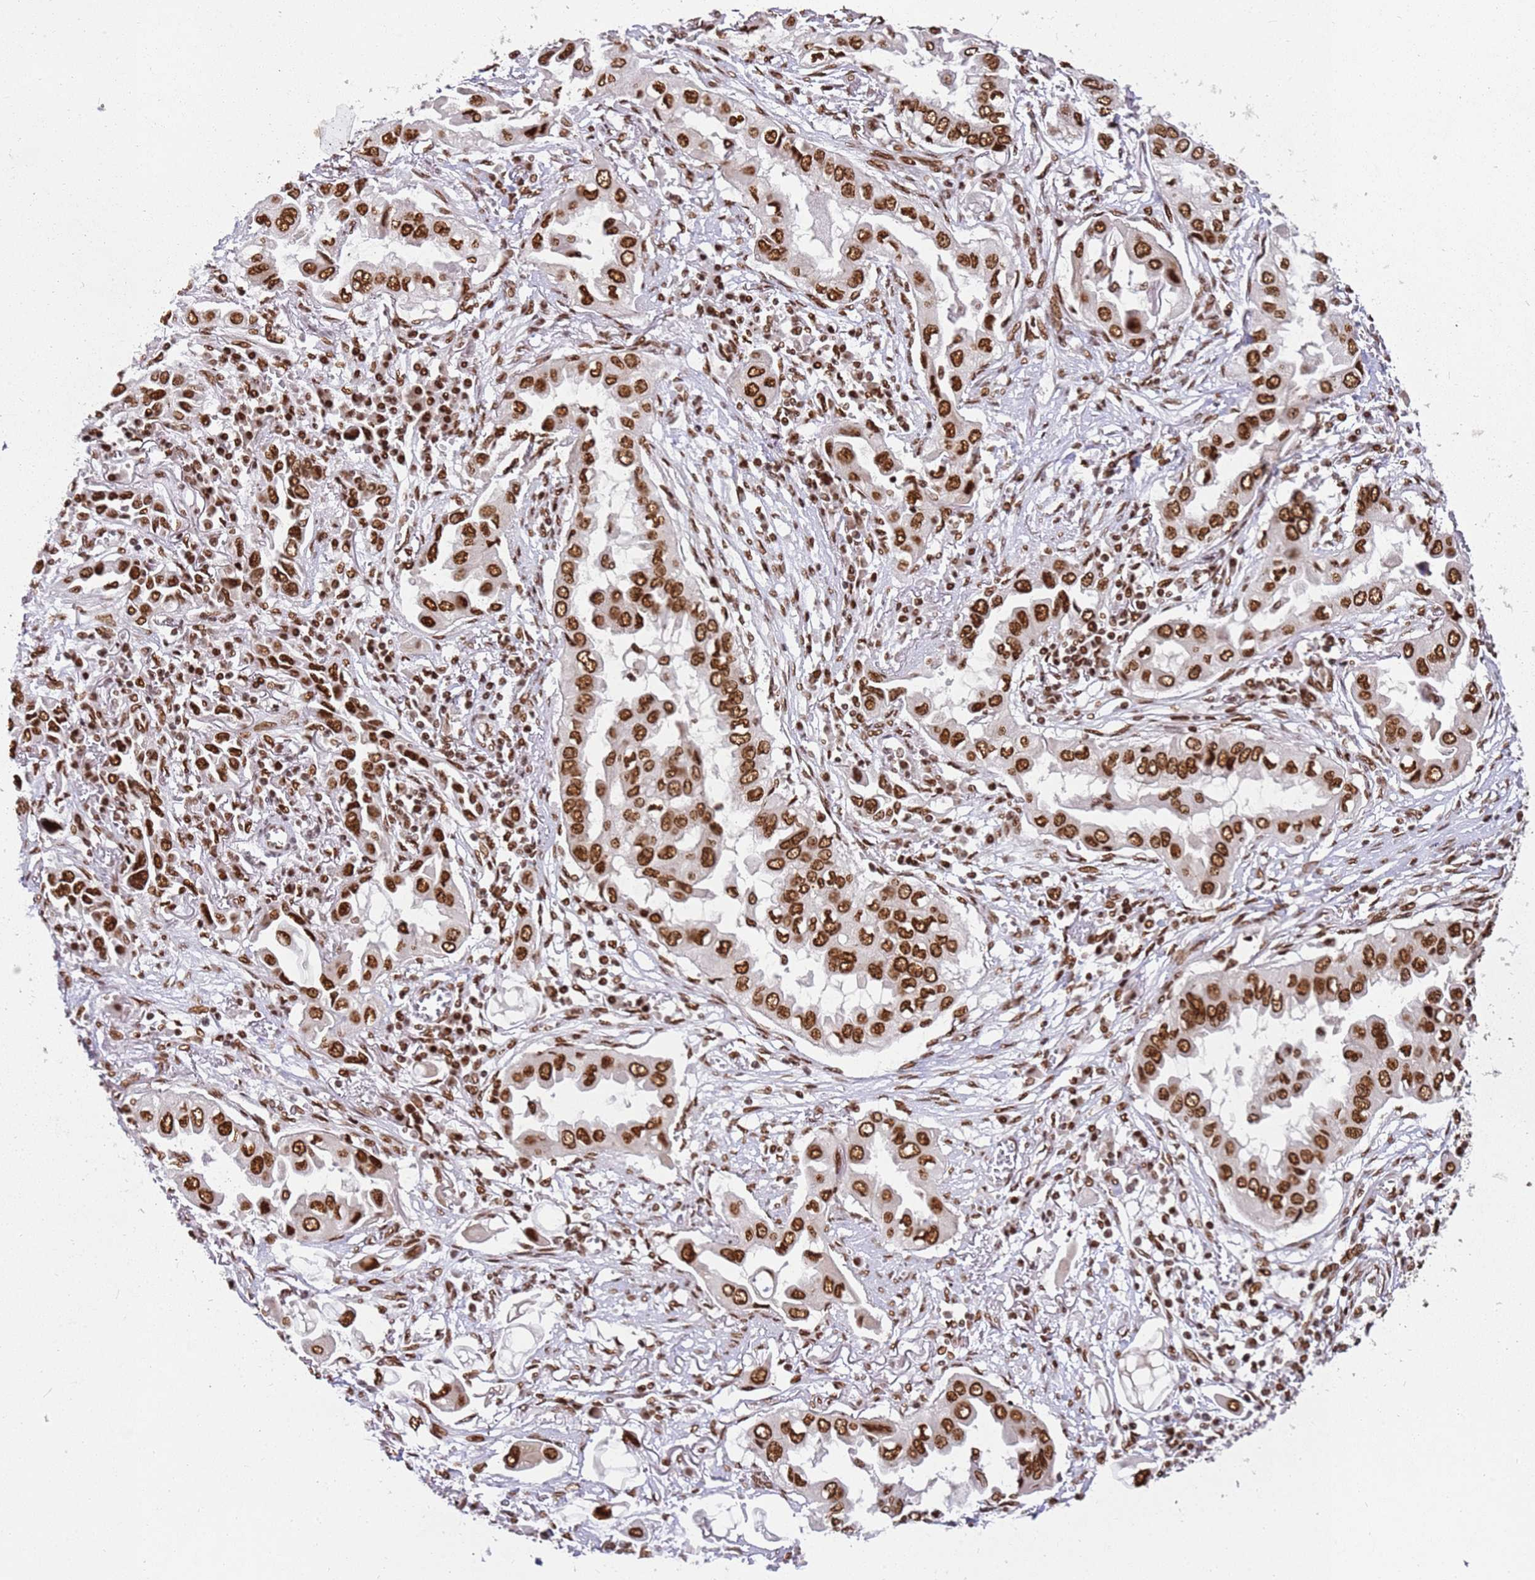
{"staining": {"intensity": "strong", "quantity": ">75%", "location": "nuclear"}, "tissue": "lung cancer", "cell_type": "Tumor cells", "image_type": "cancer", "snomed": [{"axis": "morphology", "description": "Adenocarcinoma, NOS"}, {"axis": "topography", "description": "Lung"}], "caption": "There is high levels of strong nuclear positivity in tumor cells of lung cancer, as demonstrated by immunohistochemical staining (brown color).", "gene": "TENT4A", "patient": {"sex": "female", "age": 76}}